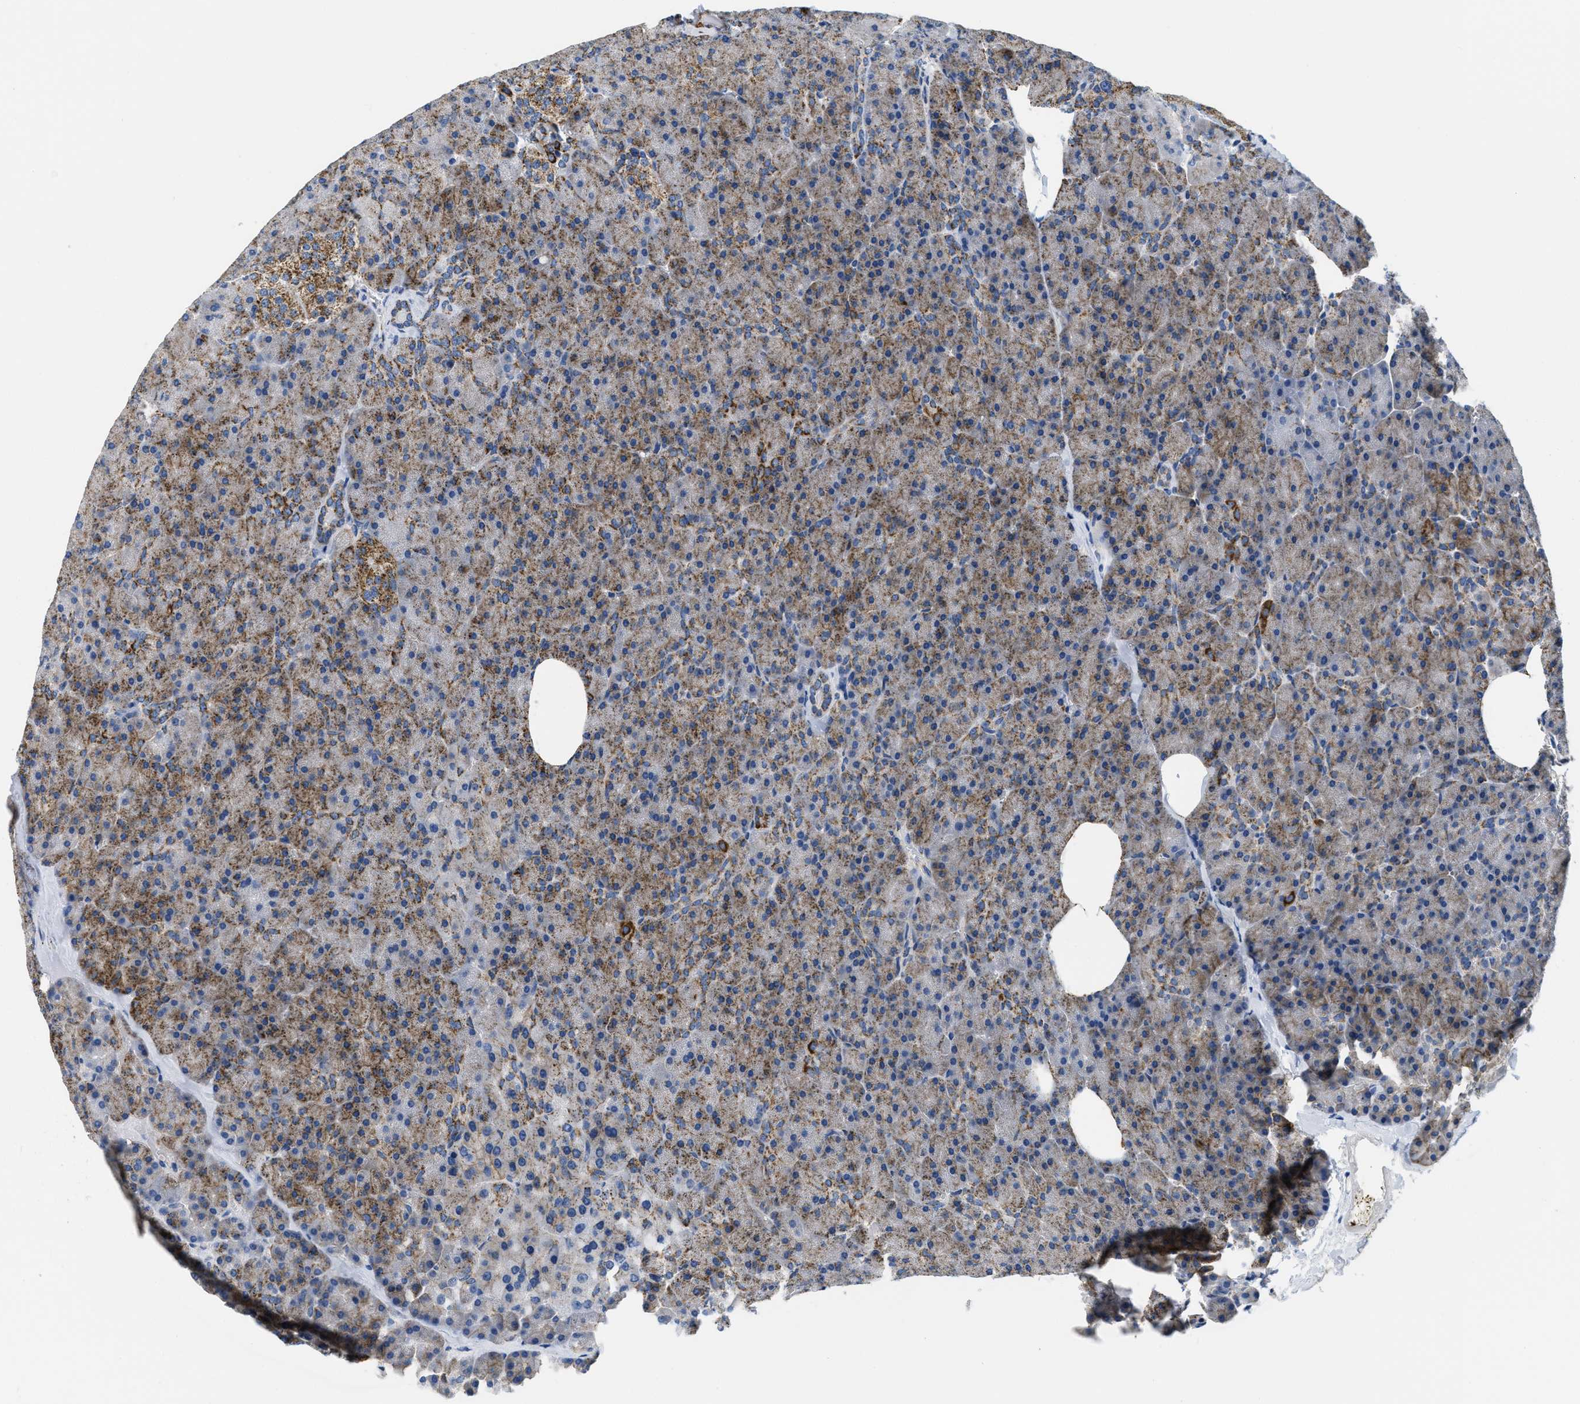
{"staining": {"intensity": "strong", "quantity": "25%-75%", "location": "cytoplasmic/membranous"}, "tissue": "pancreas", "cell_type": "Exocrine glandular cells", "image_type": "normal", "snomed": [{"axis": "morphology", "description": "Normal tissue, NOS"}, {"axis": "topography", "description": "Pancreas"}], "caption": "A photomicrograph of pancreas stained for a protein displays strong cytoplasmic/membranous brown staining in exocrine glandular cells.", "gene": "KCNJ5", "patient": {"sex": "female", "age": 35}}